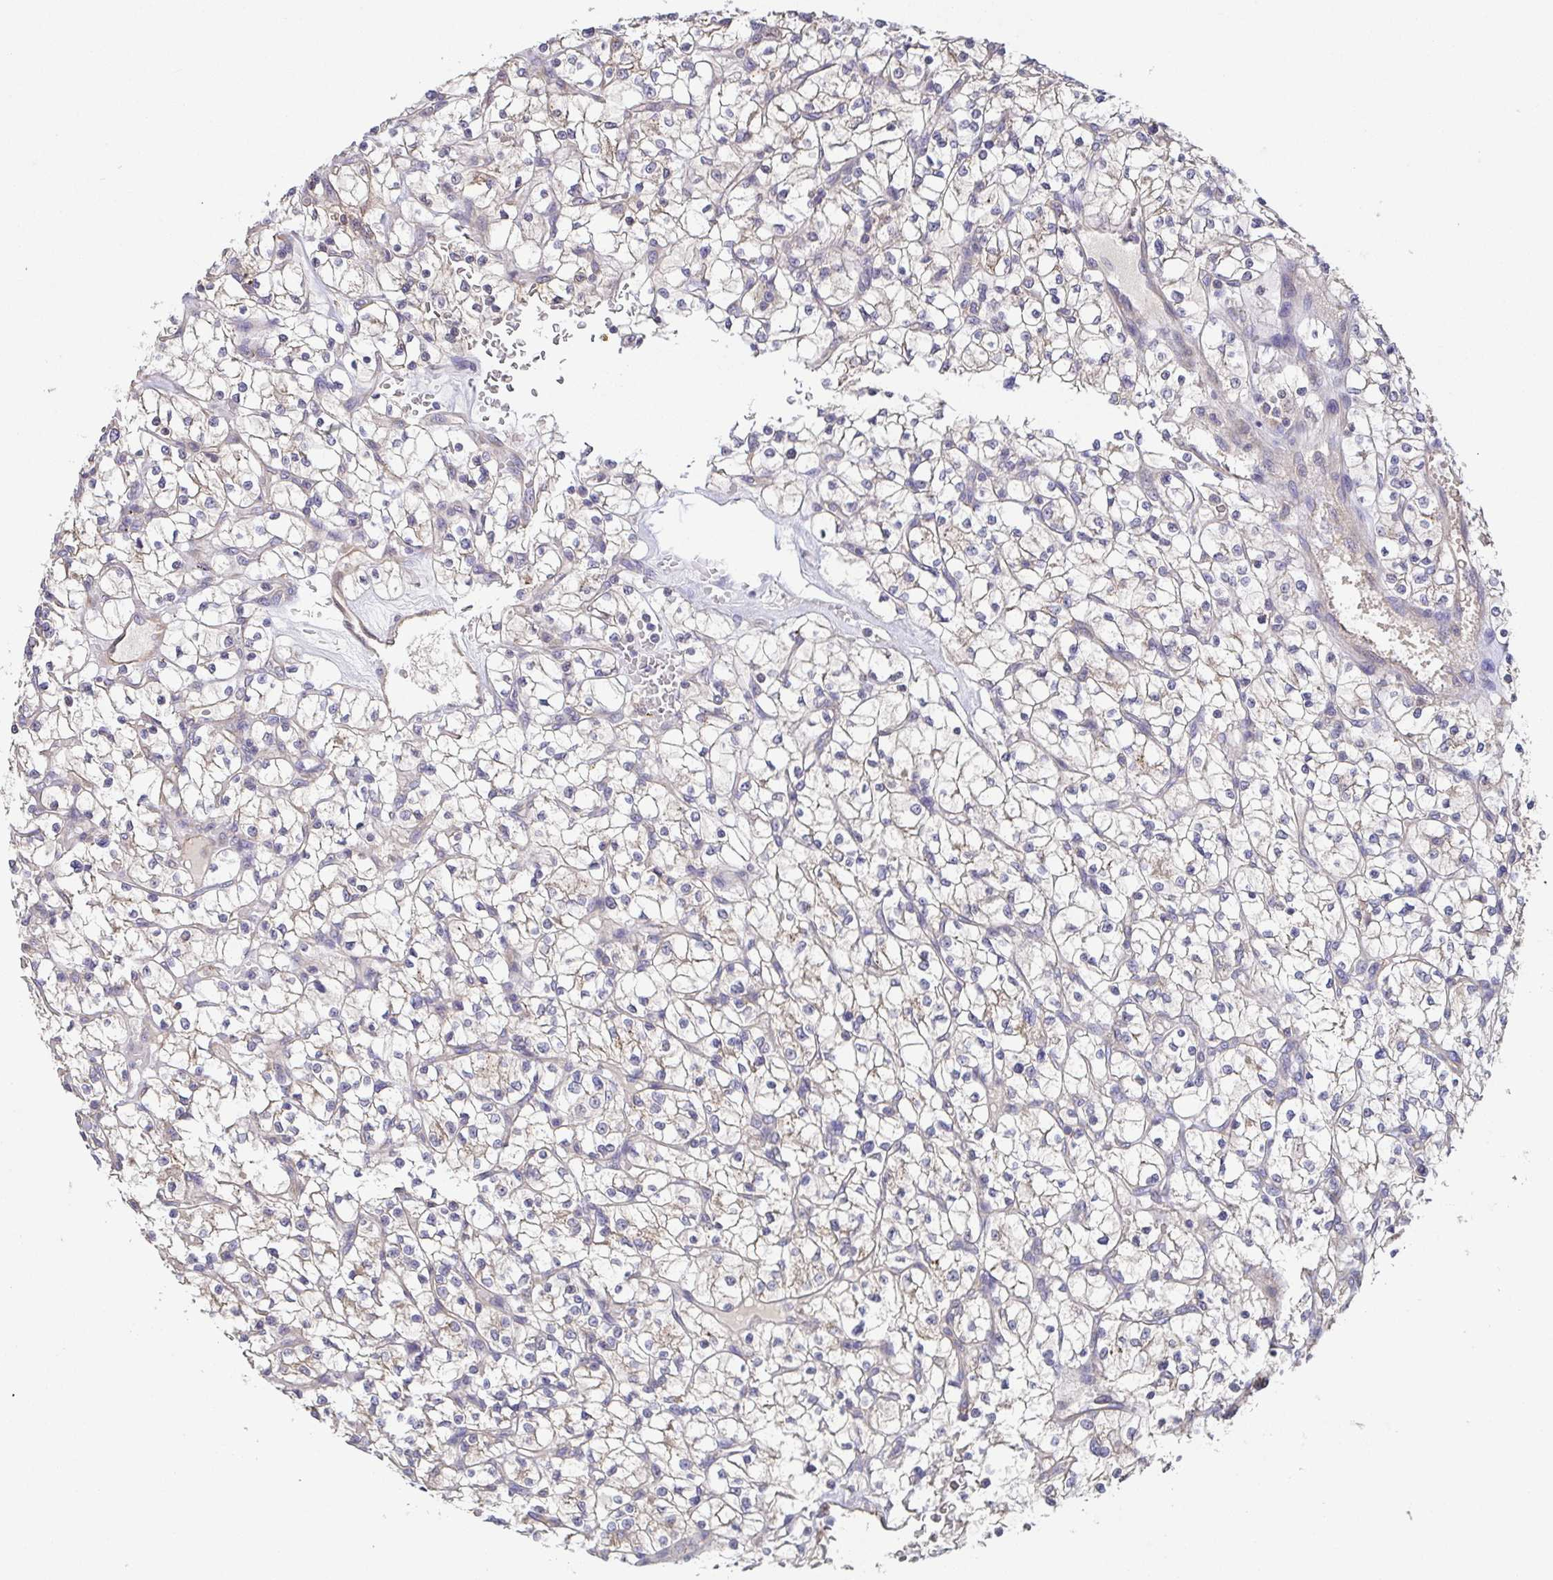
{"staining": {"intensity": "weak", "quantity": "<25%", "location": "cytoplasmic/membranous"}, "tissue": "renal cancer", "cell_type": "Tumor cells", "image_type": "cancer", "snomed": [{"axis": "morphology", "description": "Adenocarcinoma, NOS"}, {"axis": "topography", "description": "Kidney"}], "caption": "Renal cancer was stained to show a protein in brown. There is no significant expression in tumor cells. (Immunohistochemistry (ihc), brightfield microscopy, high magnification).", "gene": "EIF3D", "patient": {"sex": "female", "age": 64}}